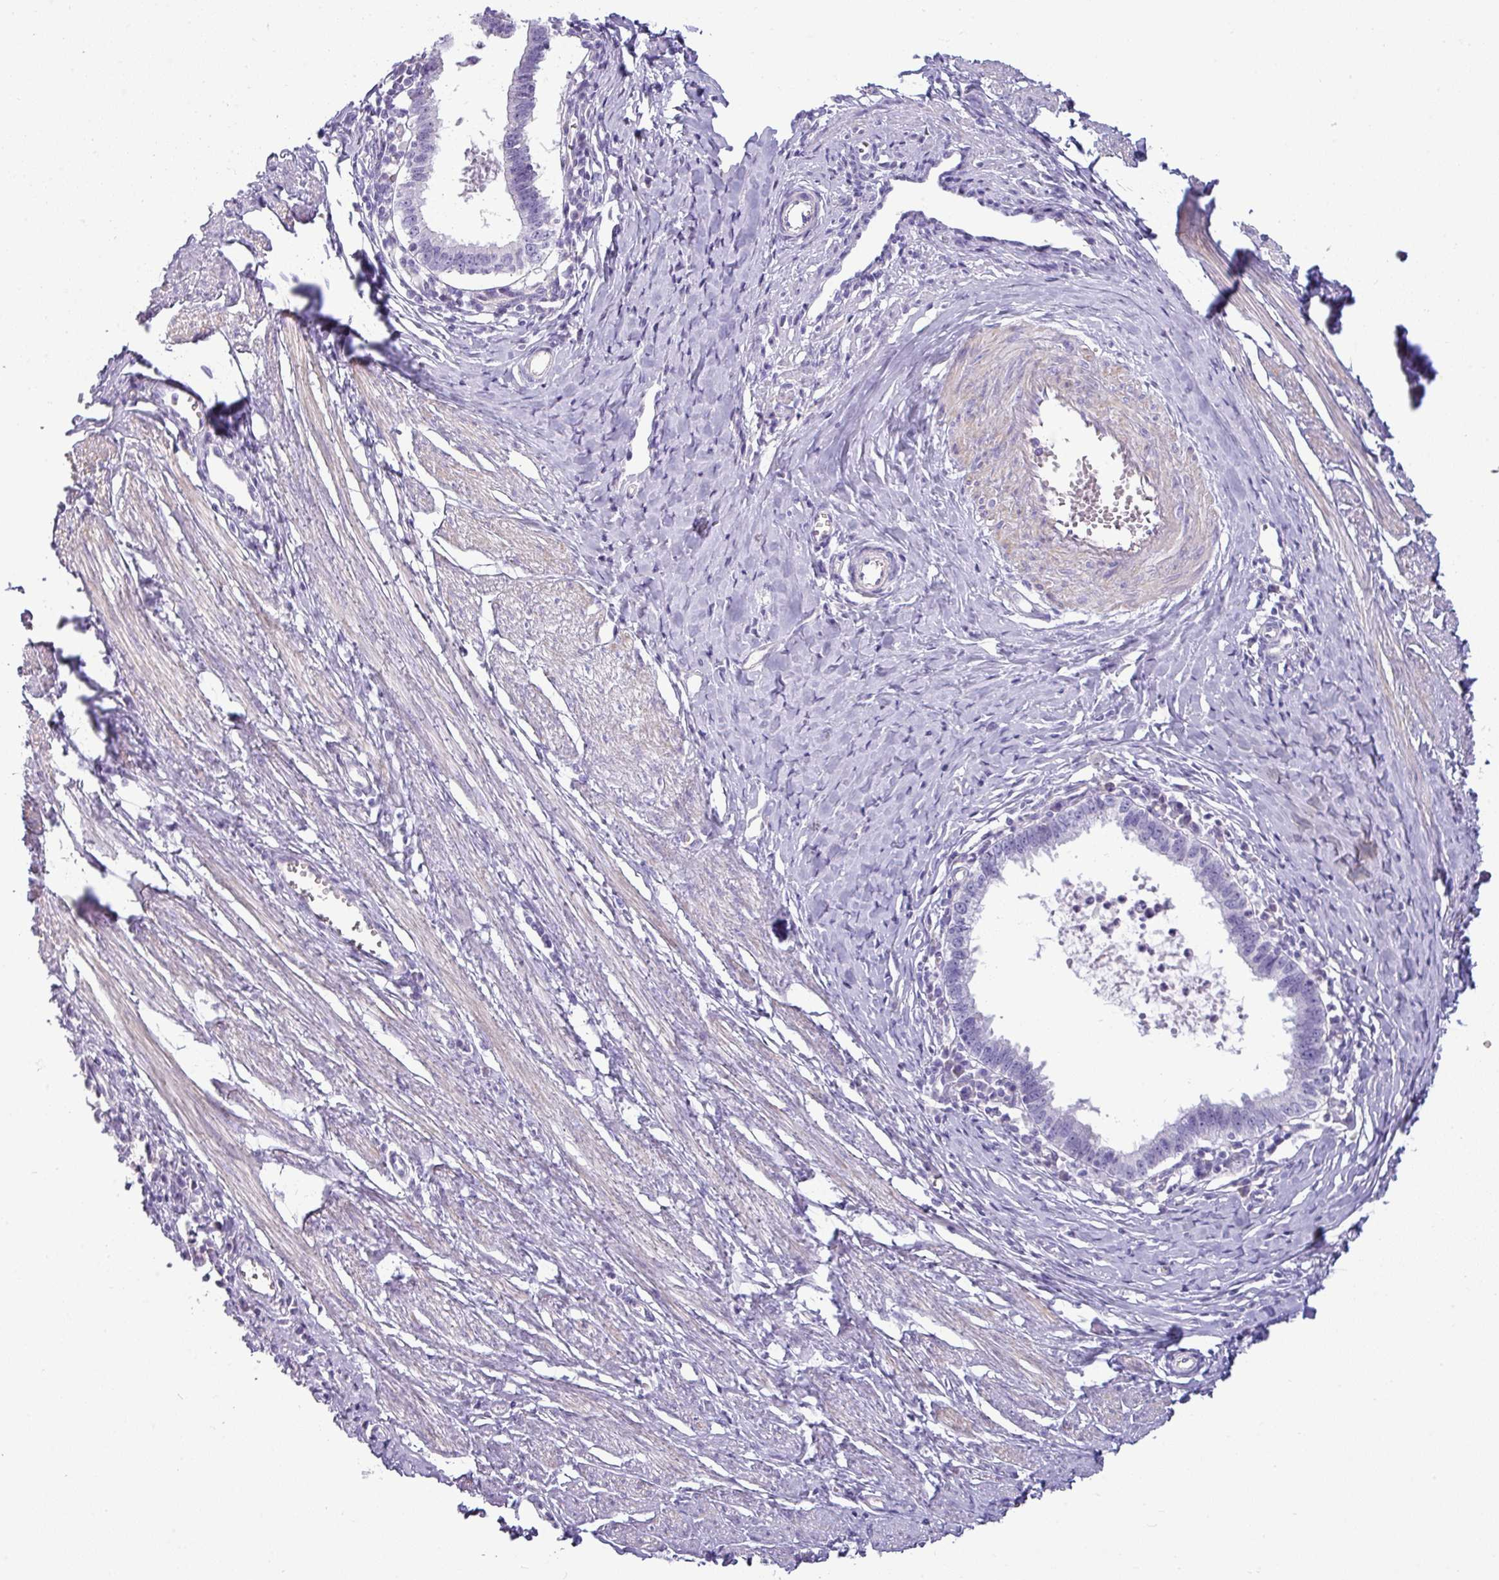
{"staining": {"intensity": "negative", "quantity": "none", "location": "none"}, "tissue": "cervical cancer", "cell_type": "Tumor cells", "image_type": "cancer", "snomed": [{"axis": "morphology", "description": "Adenocarcinoma, NOS"}, {"axis": "topography", "description": "Cervix"}], "caption": "Tumor cells are negative for brown protein staining in cervical cancer (adenocarcinoma).", "gene": "VCX2", "patient": {"sex": "female", "age": 36}}